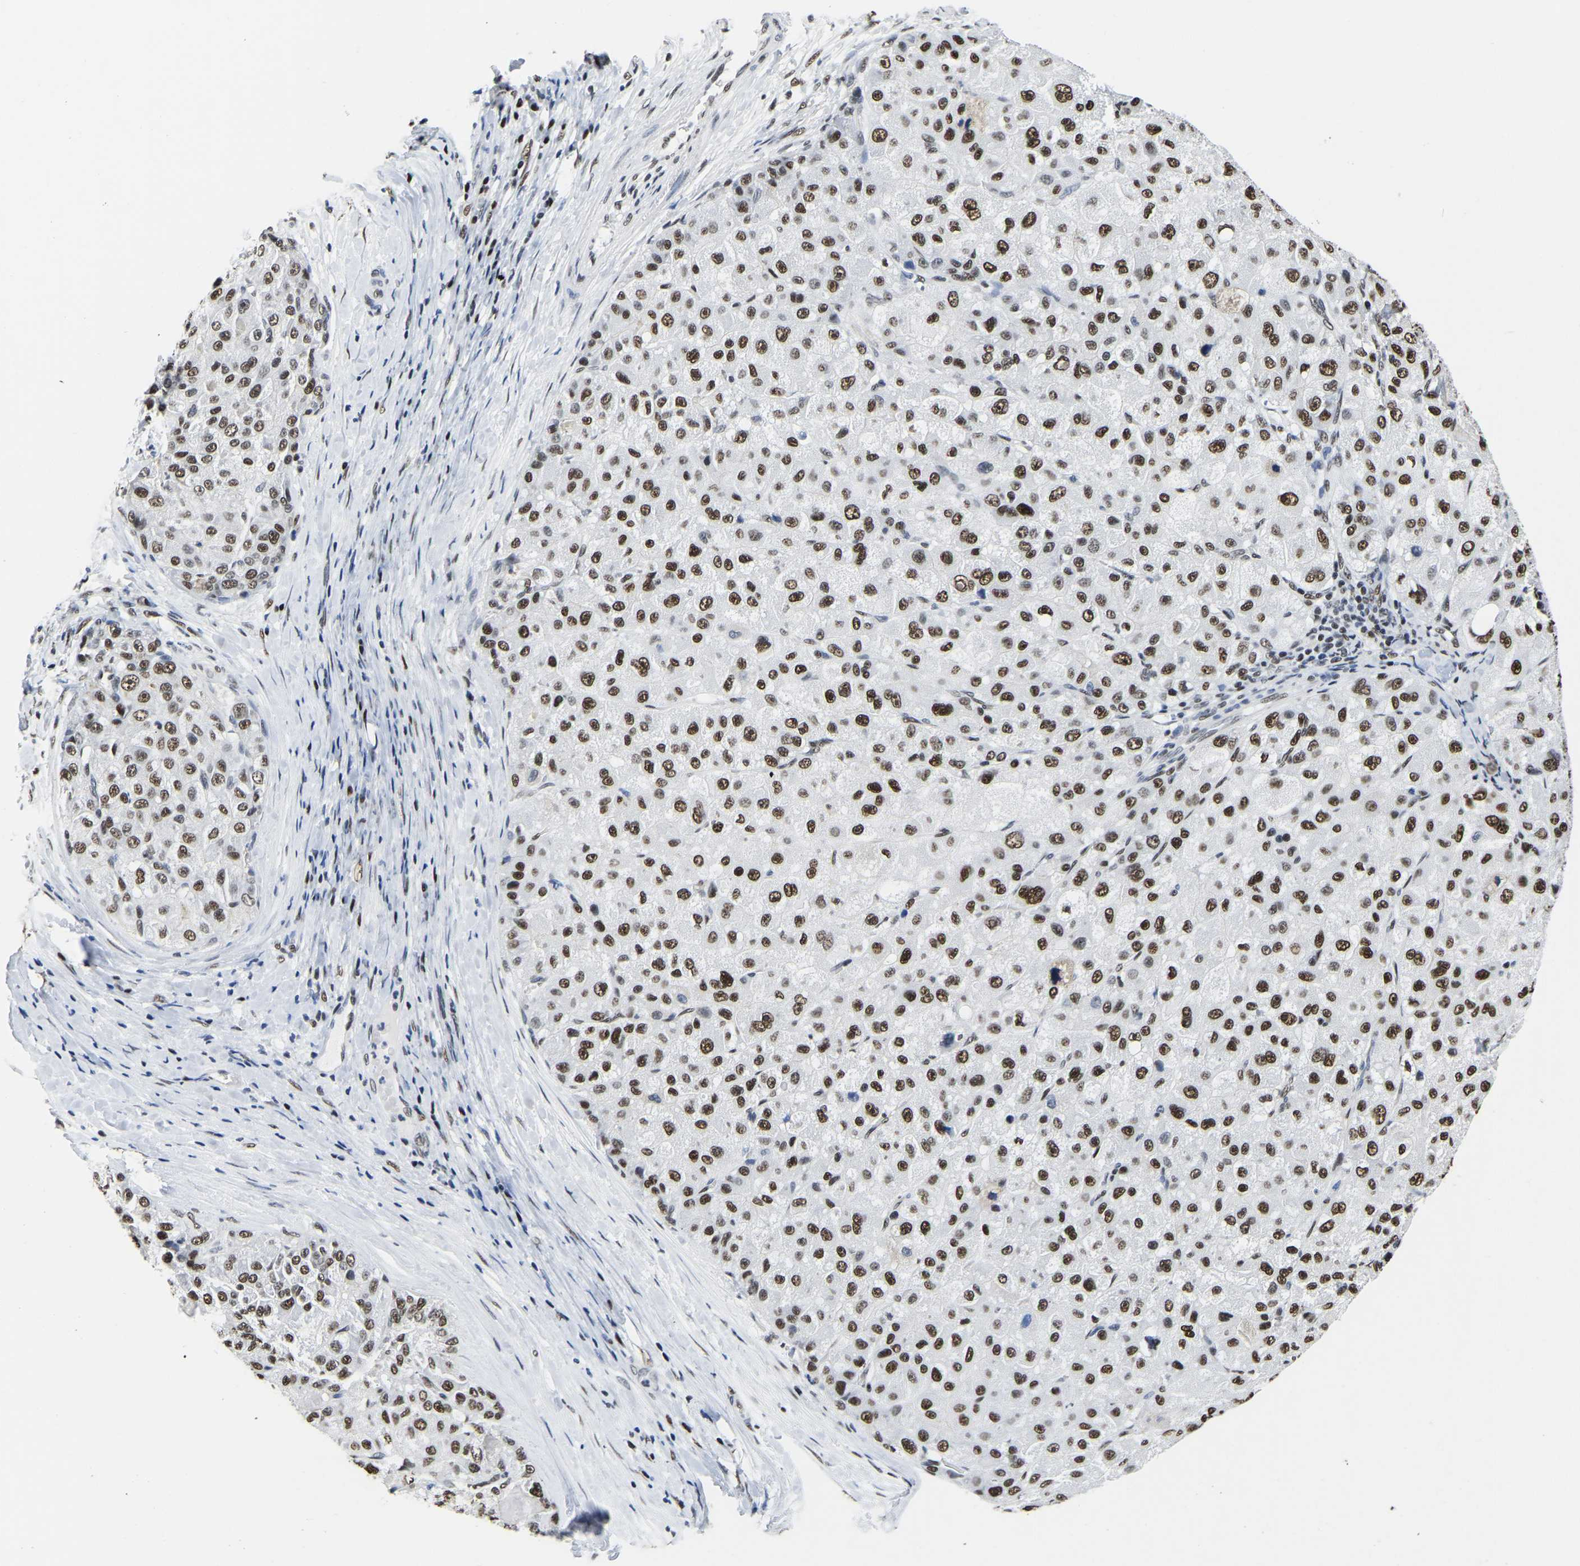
{"staining": {"intensity": "strong", "quantity": ">75%", "location": "nuclear"}, "tissue": "liver cancer", "cell_type": "Tumor cells", "image_type": "cancer", "snomed": [{"axis": "morphology", "description": "Carcinoma, Hepatocellular, NOS"}, {"axis": "topography", "description": "Liver"}], "caption": "This is a micrograph of immunohistochemistry staining of liver cancer (hepatocellular carcinoma), which shows strong positivity in the nuclear of tumor cells.", "gene": "UBA1", "patient": {"sex": "male", "age": 80}}